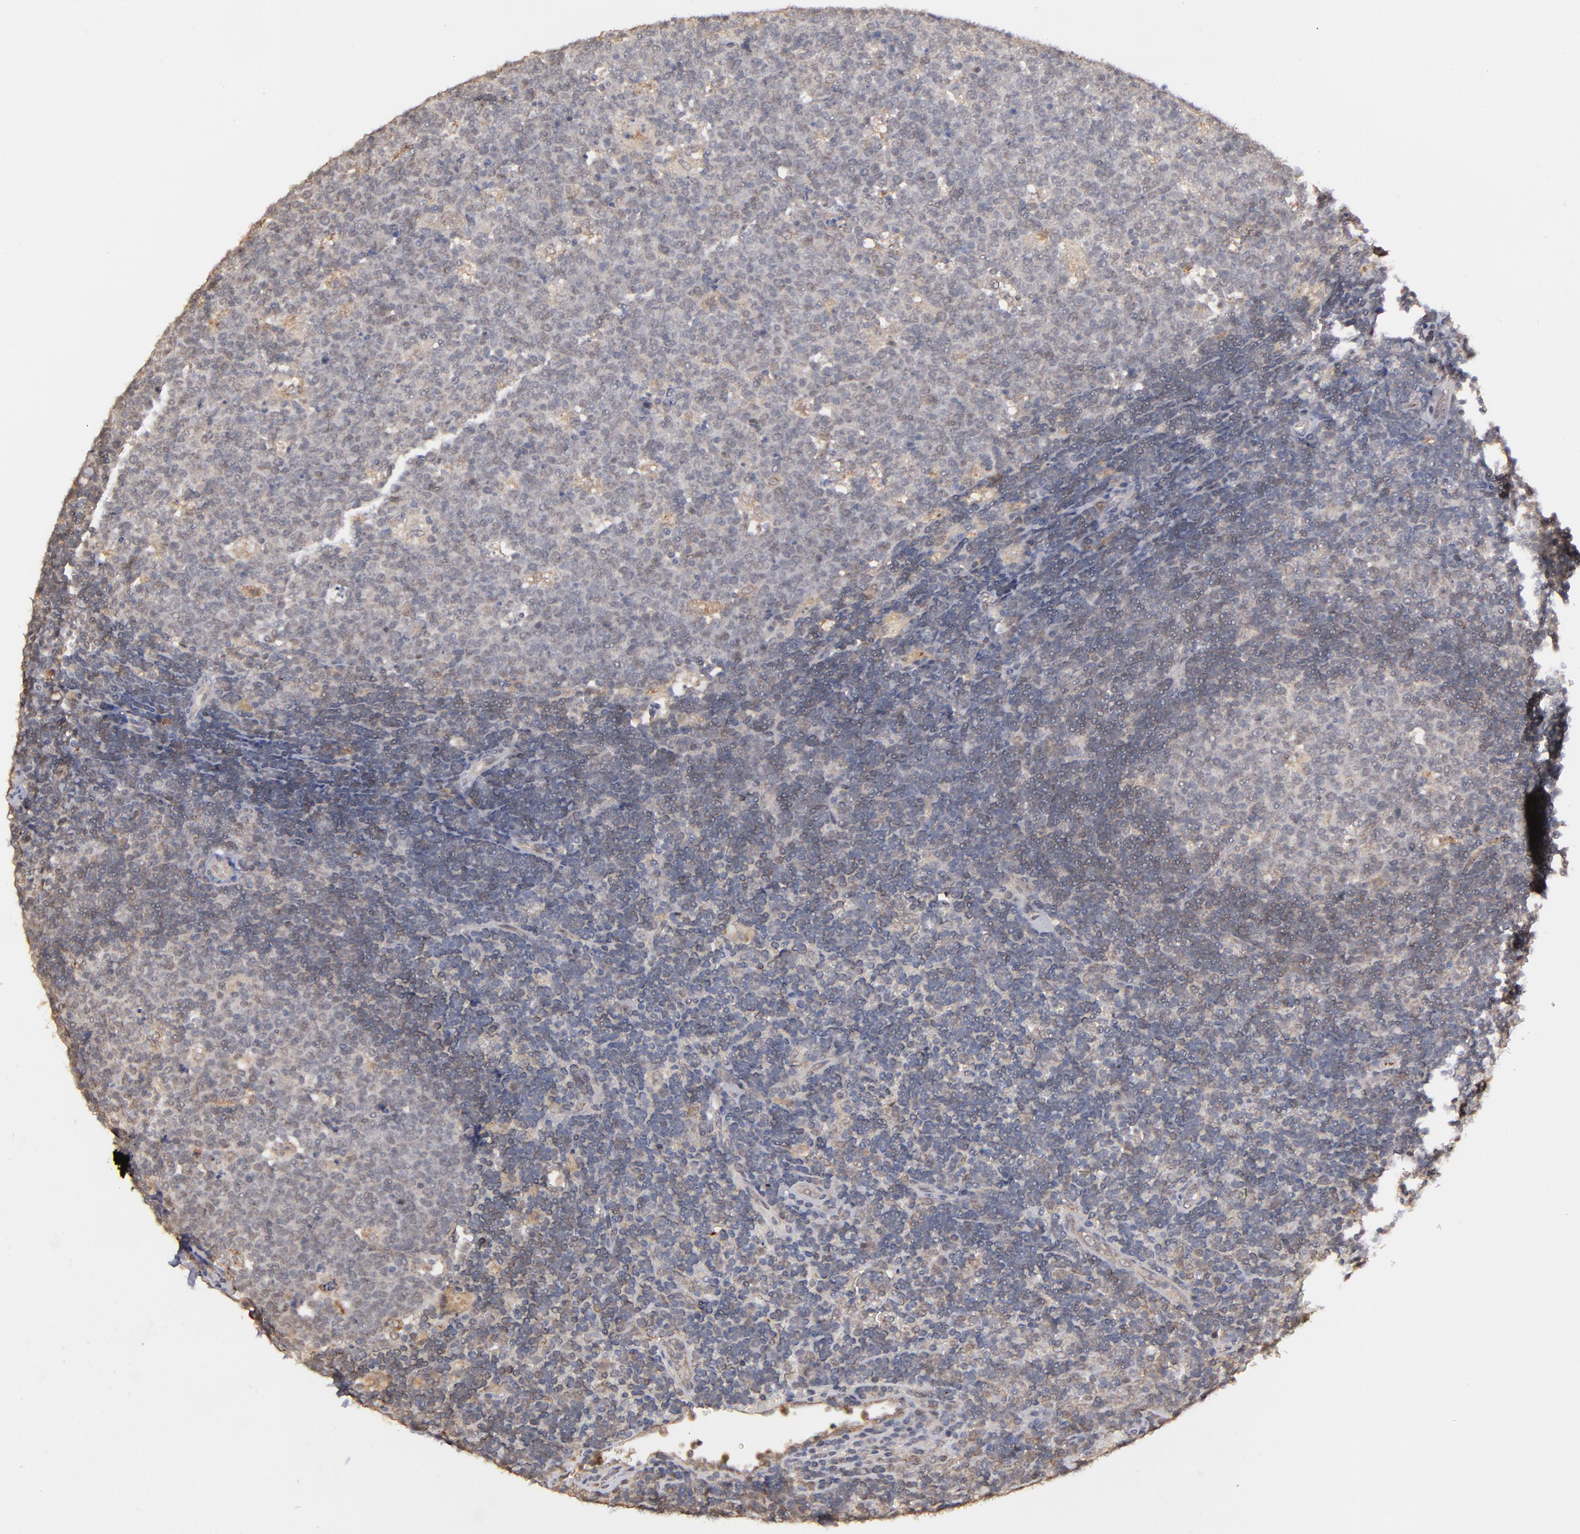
{"staining": {"intensity": "weak", "quantity": "<25%", "location": "cytoplasmic/membranous"}, "tissue": "lymph node", "cell_type": "Germinal center cells", "image_type": "normal", "snomed": [{"axis": "morphology", "description": "Normal tissue, NOS"}, {"axis": "topography", "description": "Lymph node"}, {"axis": "topography", "description": "Salivary gland"}], "caption": "Immunohistochemistry (IHC) of unremarkable lymph node exhibits no positivity in germinal center cells.", "gene": "SIPA1L1", "patient": {"sex": "male", "age": 8}}